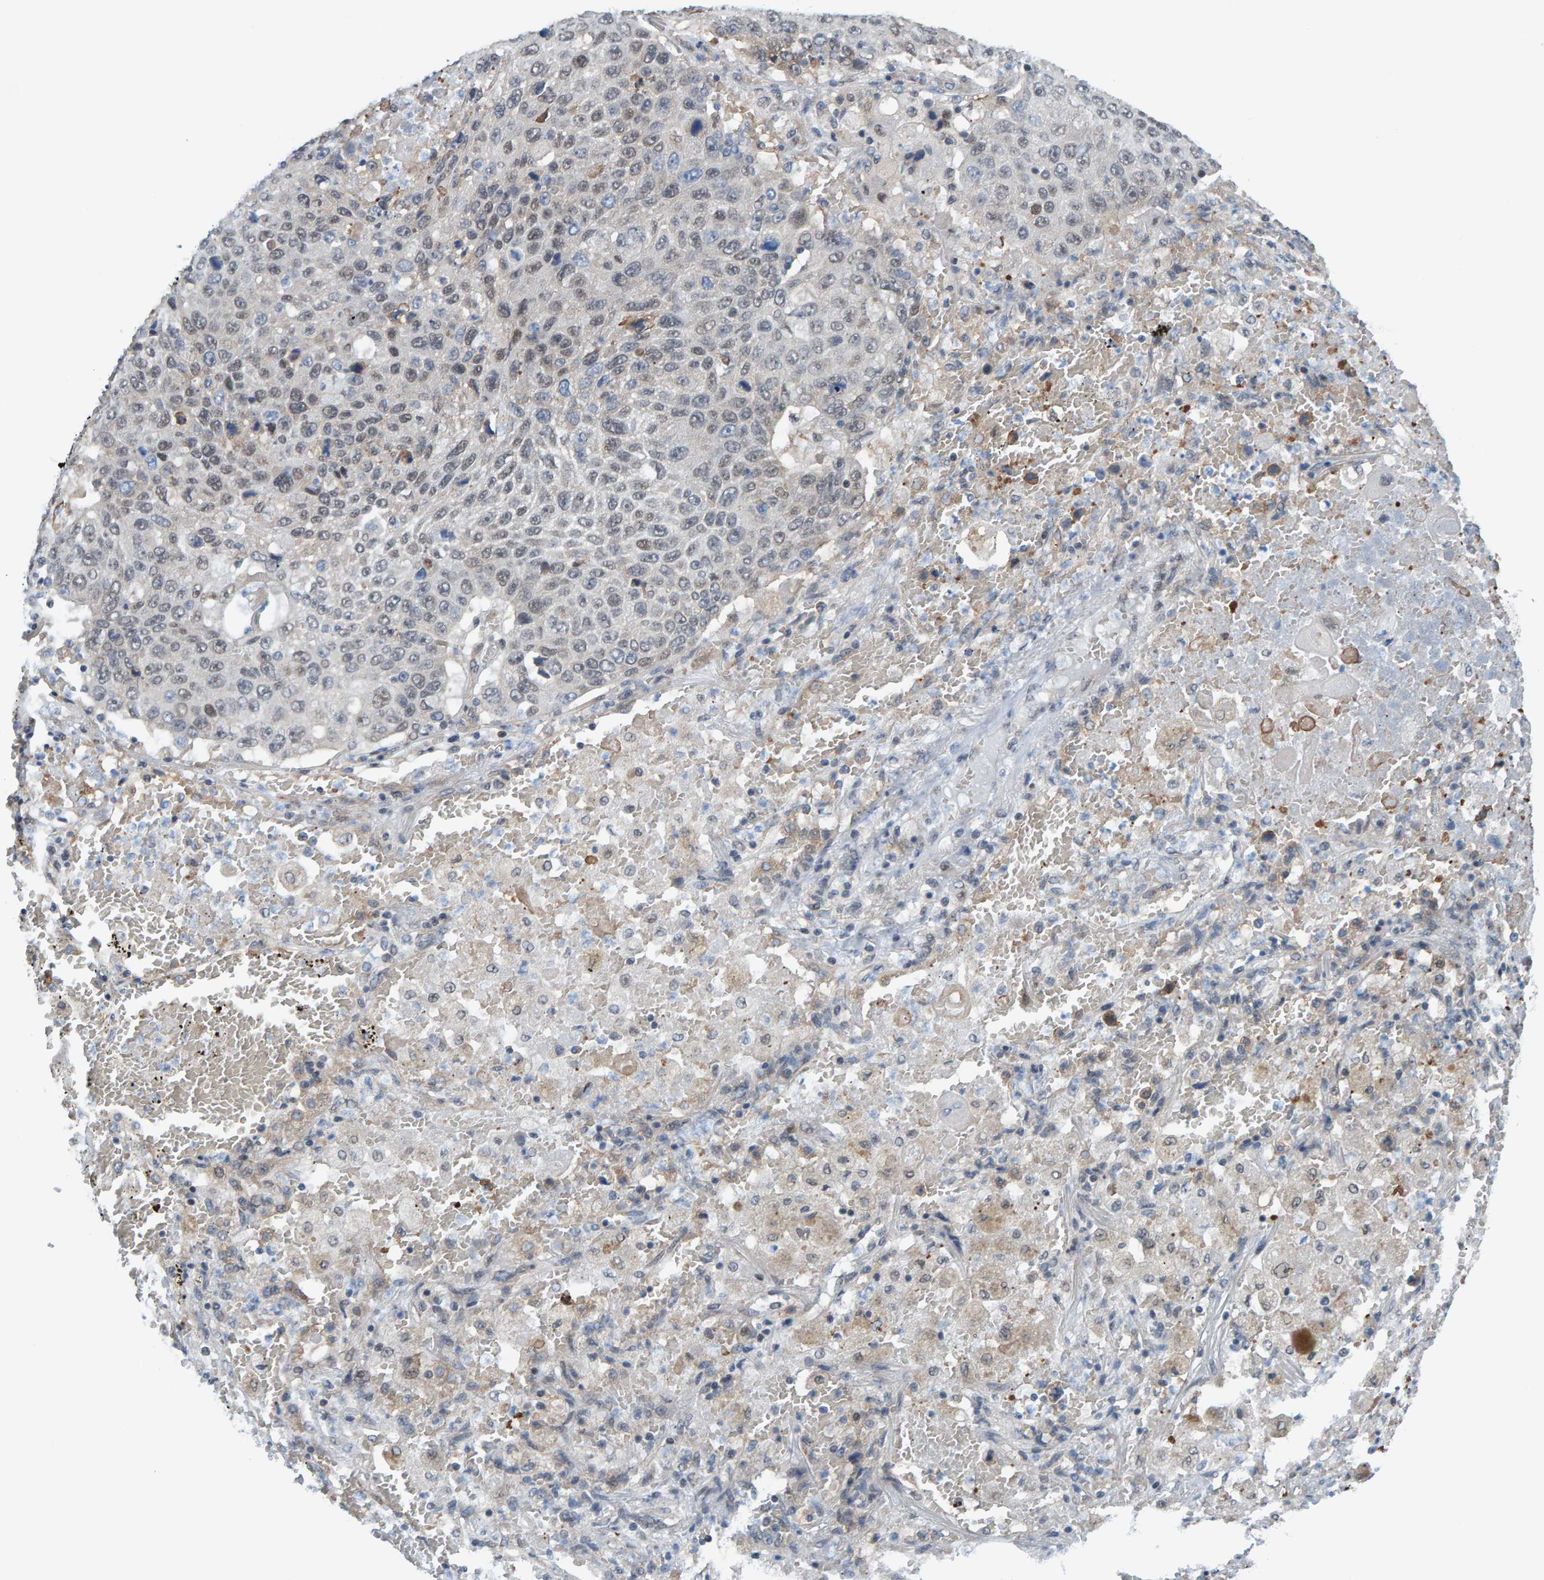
{"staining": {"intensity": "weak", "quantity": "<25%", "location": "nuclear"}, "tissue": "lung cancer", "cell_type": "Tumor cells", "image_type": "cancer", "snomed": [{"axis": "morphology", "description": "Squamous cell carcinoma, NOS"}, {"axis": "topography", "description": "Lung"}], "caption": "A photomicrograph of lung cancer stained for a protein reveals no brown staining in tumor cells. (Stains: DAB (3,3'-diaminobenzidine) immunohistochemistry (IHC) with hematoxylin counter stain, Microscopy: brightfield microscopy at high magnification).", "gene": "SCRN2", "patient": {"sex": "male", "age": 61}}